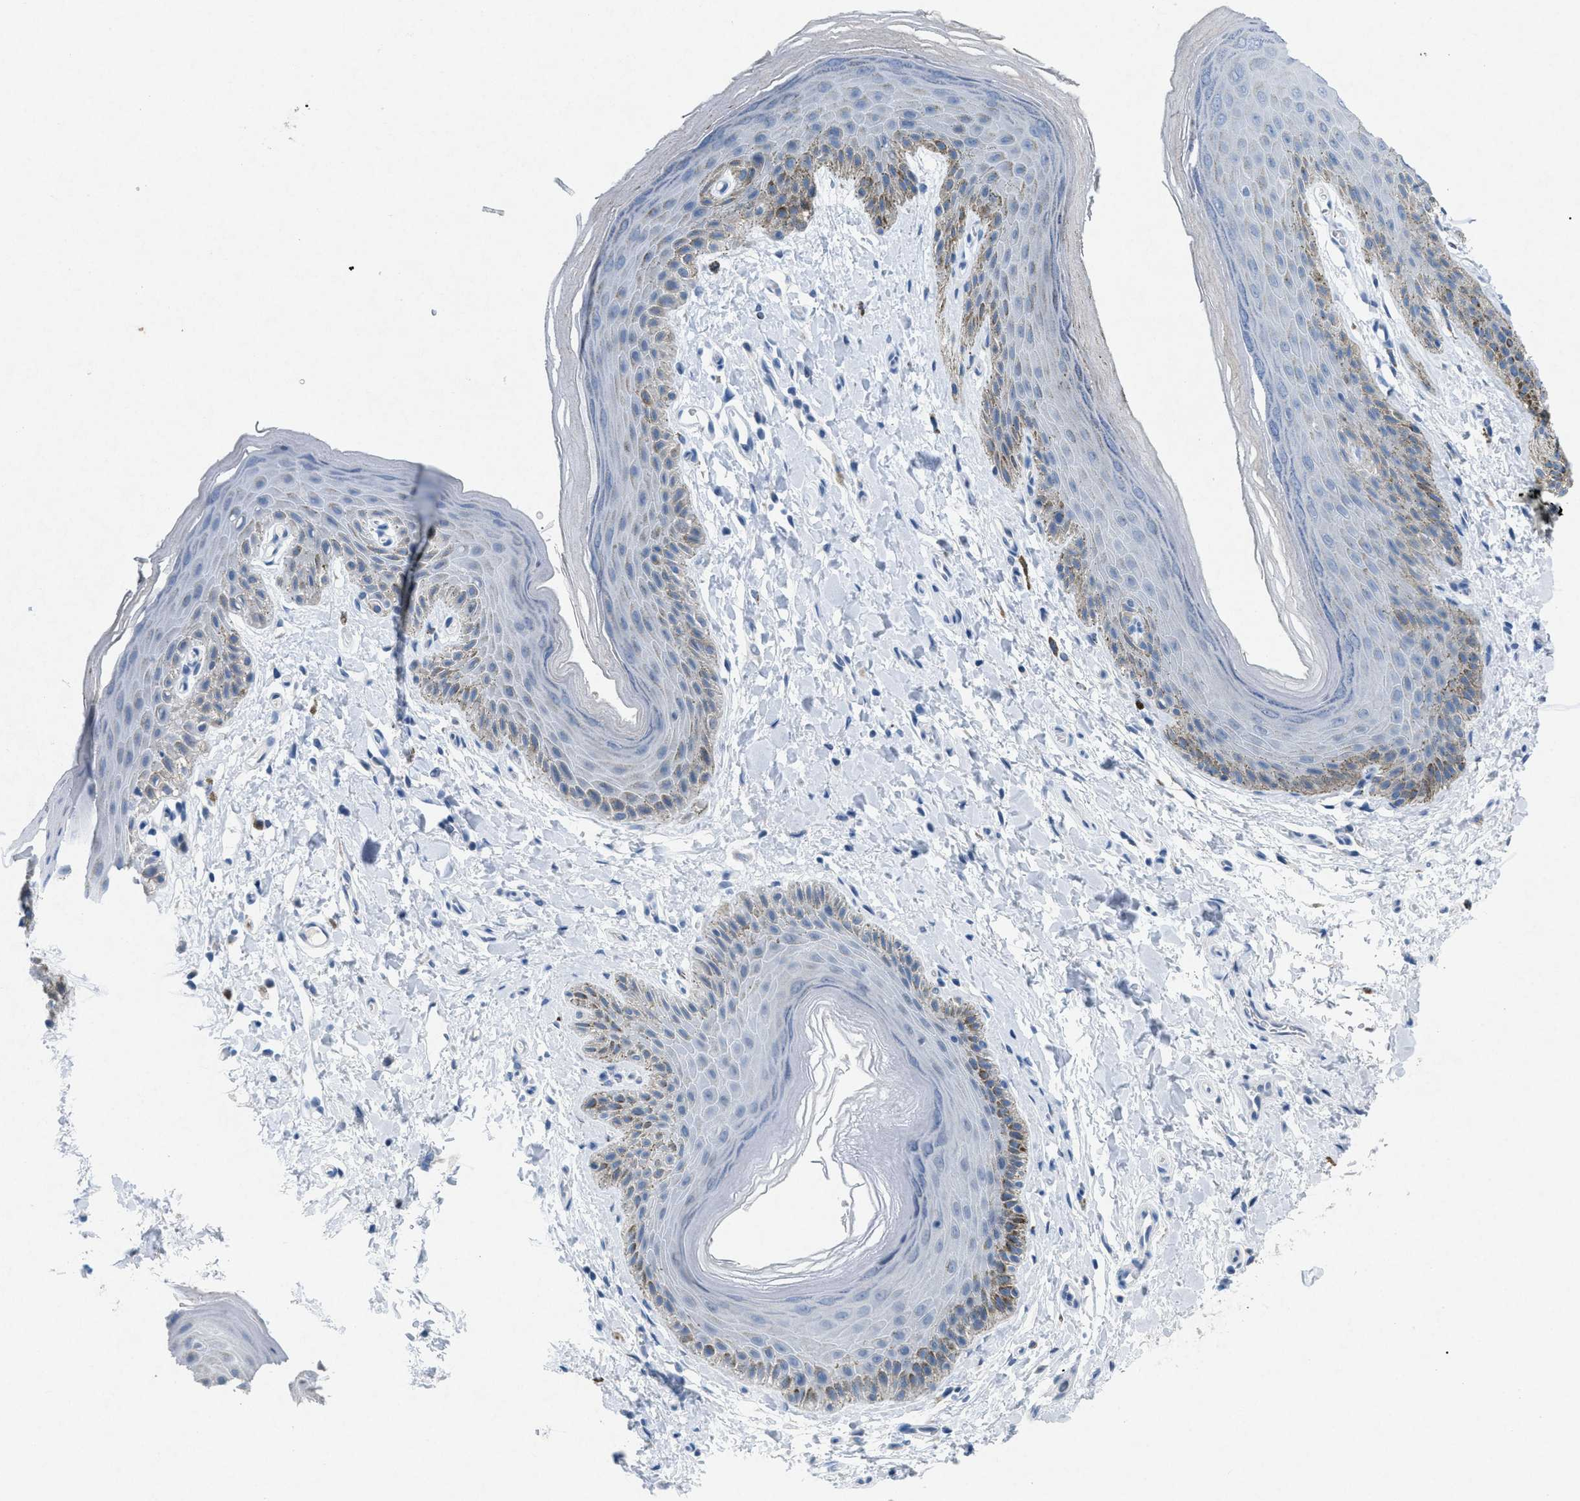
{"staining": {"intensity": "negative", "quantity": "none", "location": "none"}, "tissue": "skin", "cell_type": "Epidermal cells", "image_type": "normal", "snomed": [{"axis": "morphology", "description": "Normal tissue, NOS"}, {"axis": "topography", "description": "Anal"}], "caption": "DAB immunohistochemical staining of normal human skin reveals no significant staining in epidermal cells.", "gene": "TASOR", "patient": {"sex": "male", "age": 44}}